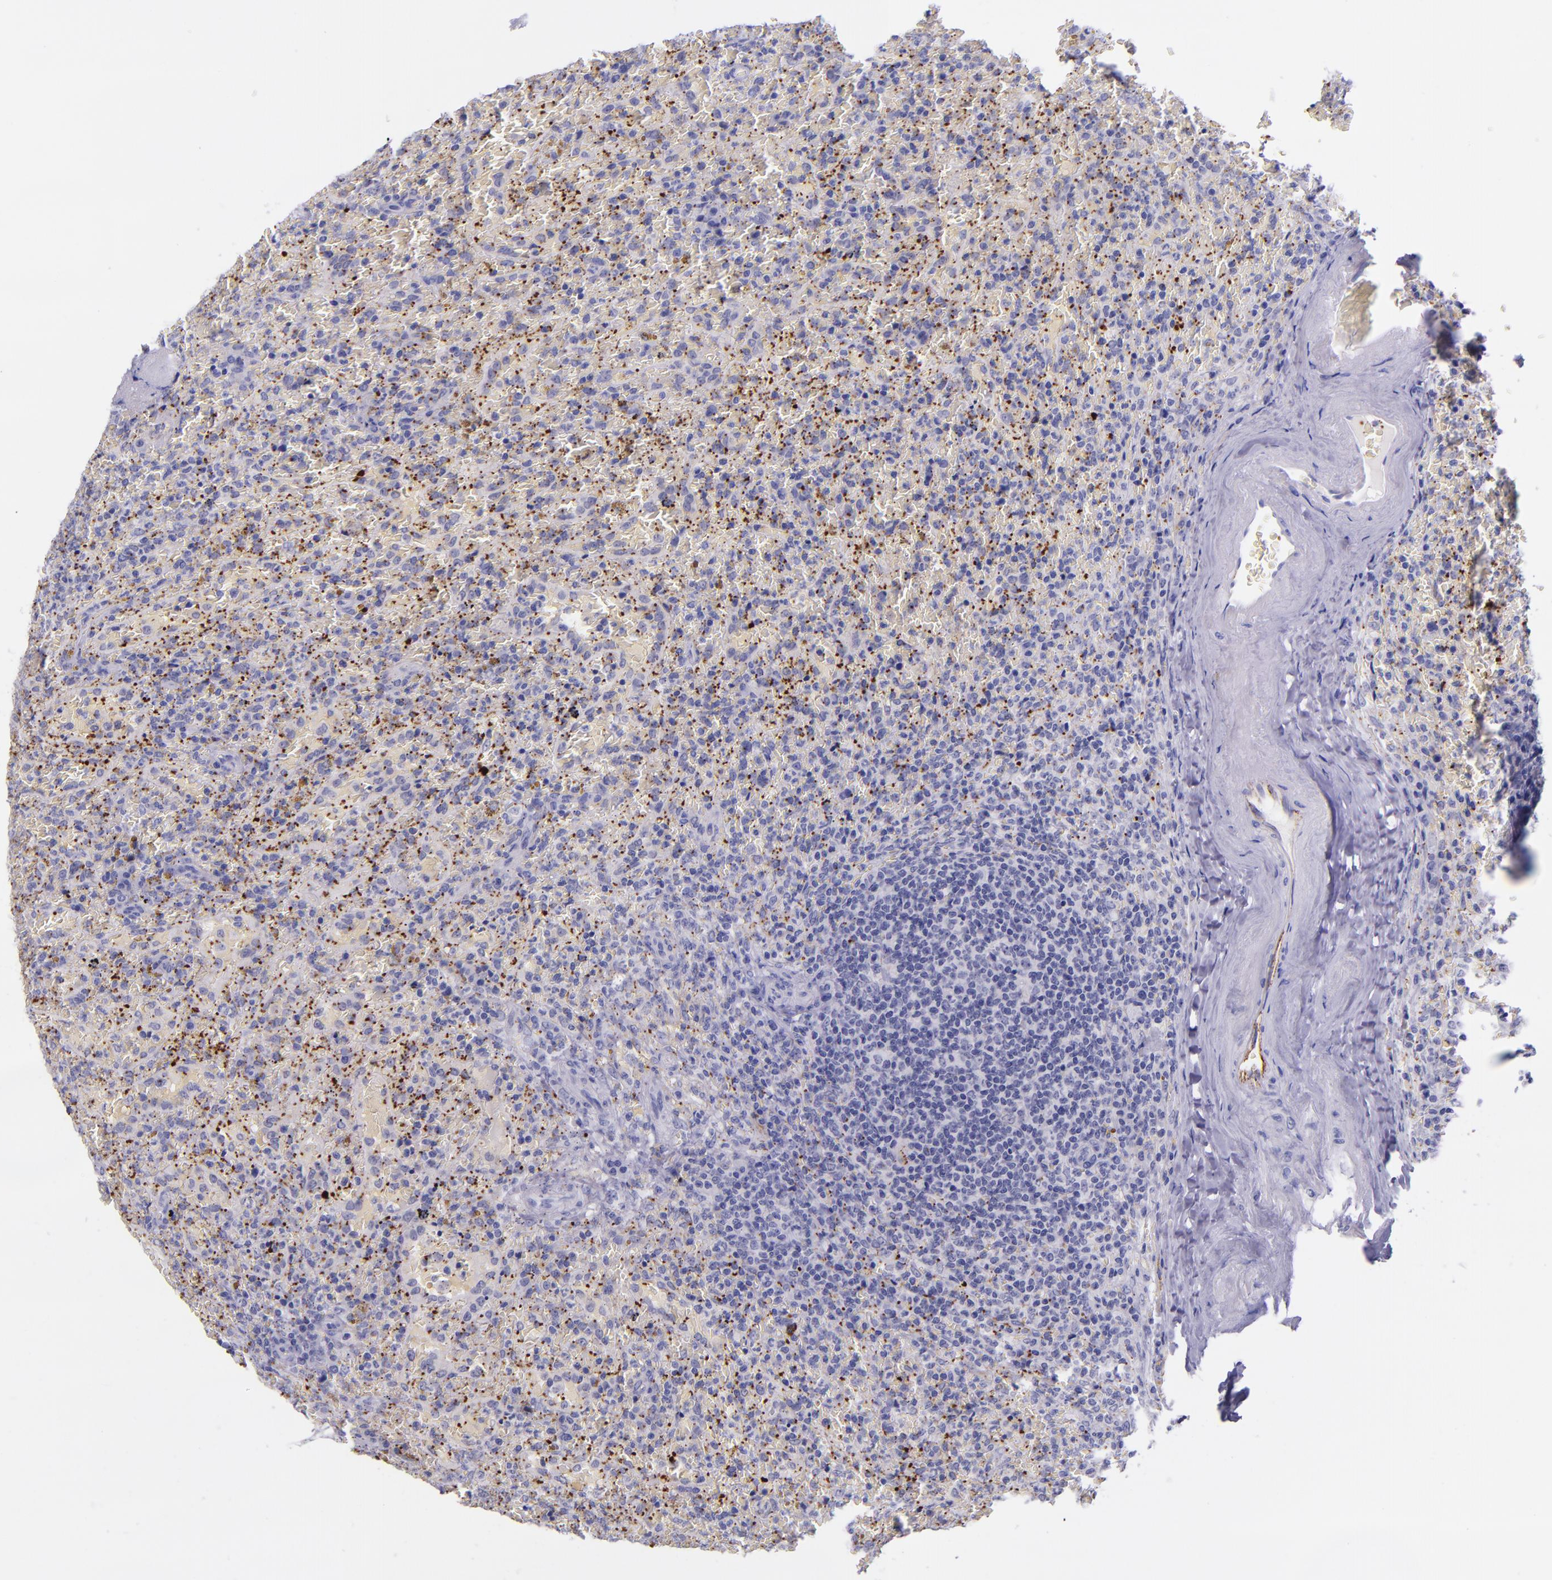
{"staining": {"intensity": "negative", "quantity": "none", "location": "none"}, "tissue": "lymphoma", "cell_type": "Tumor cells", "image_type": "cancer", "snomed": [{"axis": "morphology", "description": "Malignant lymphoma, non-Hodgkin's type, High grade"}, {"axis": "topography", "description": "Spleen"}, {"axis": "topography", "description": "Lymph node"}], "caption": "The histopathology image demonstrates no significant expression in tumor cells of high-grade malignant lymphoma, non-Hodgkin's type.", "gene": "SELE", "patient": {"sex": "female", "age": 70}}